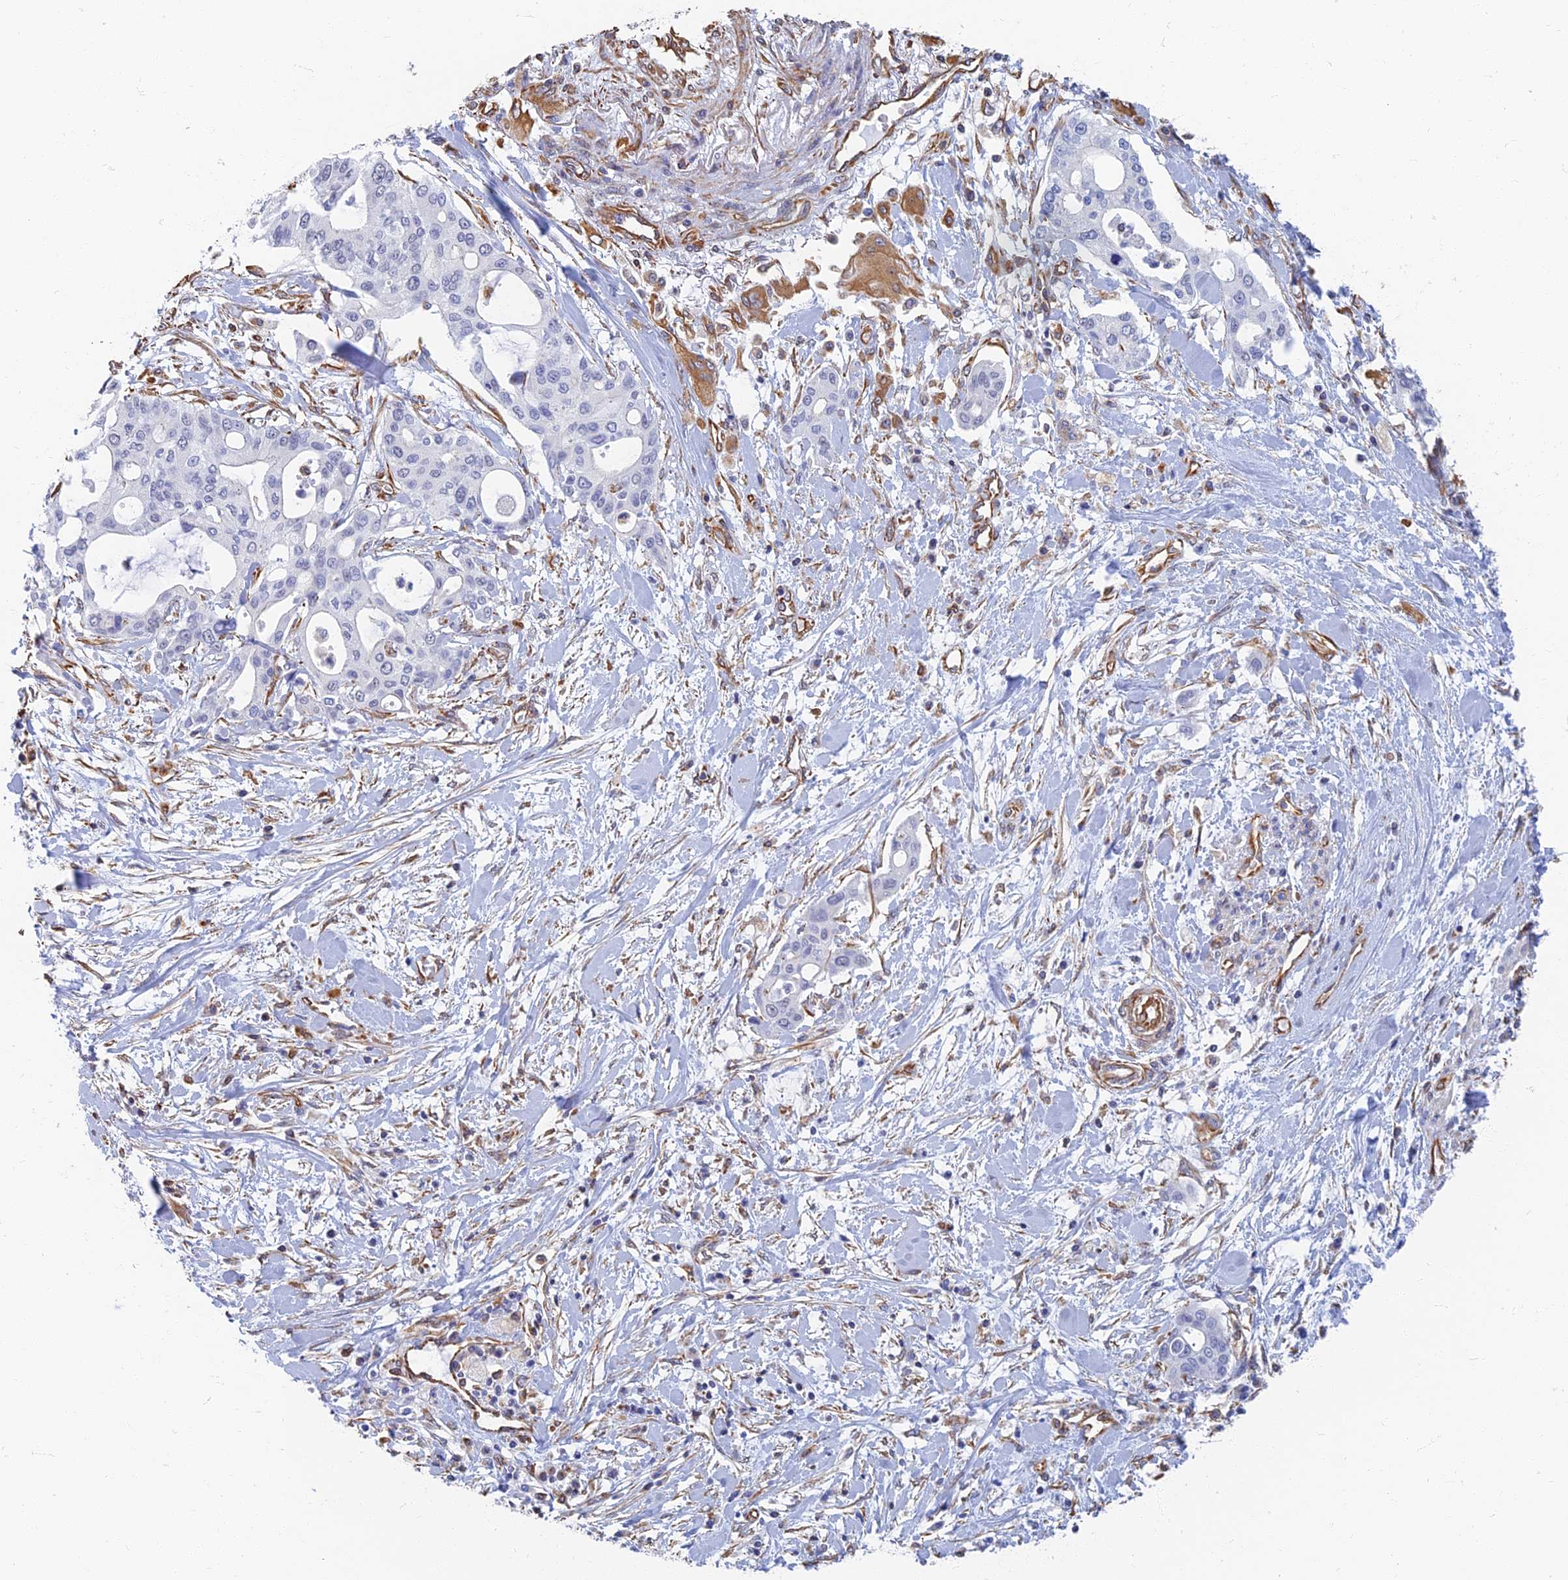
{"staining": {"intensity": "negative", "quantity": "none", "location": "none"}, "tissue": "pancreatic cancer", "cell_type": "Tumor cells", "image_type": "cancer", "snomed": [{"axis": "morphology", "description": "Adenocarcinoma, NOS"}, {"axis": "topography", "description": "Pancreas"}], "caption": "Tumor cells are negative for protein expression in human adenocarcinoma (pancreatic). (DAB (3,3'-diaminobenzidine) IHC with hematoxylin counter stain).", "gene": "RMC1", "patient": {"sex": "male", "age": 46}}